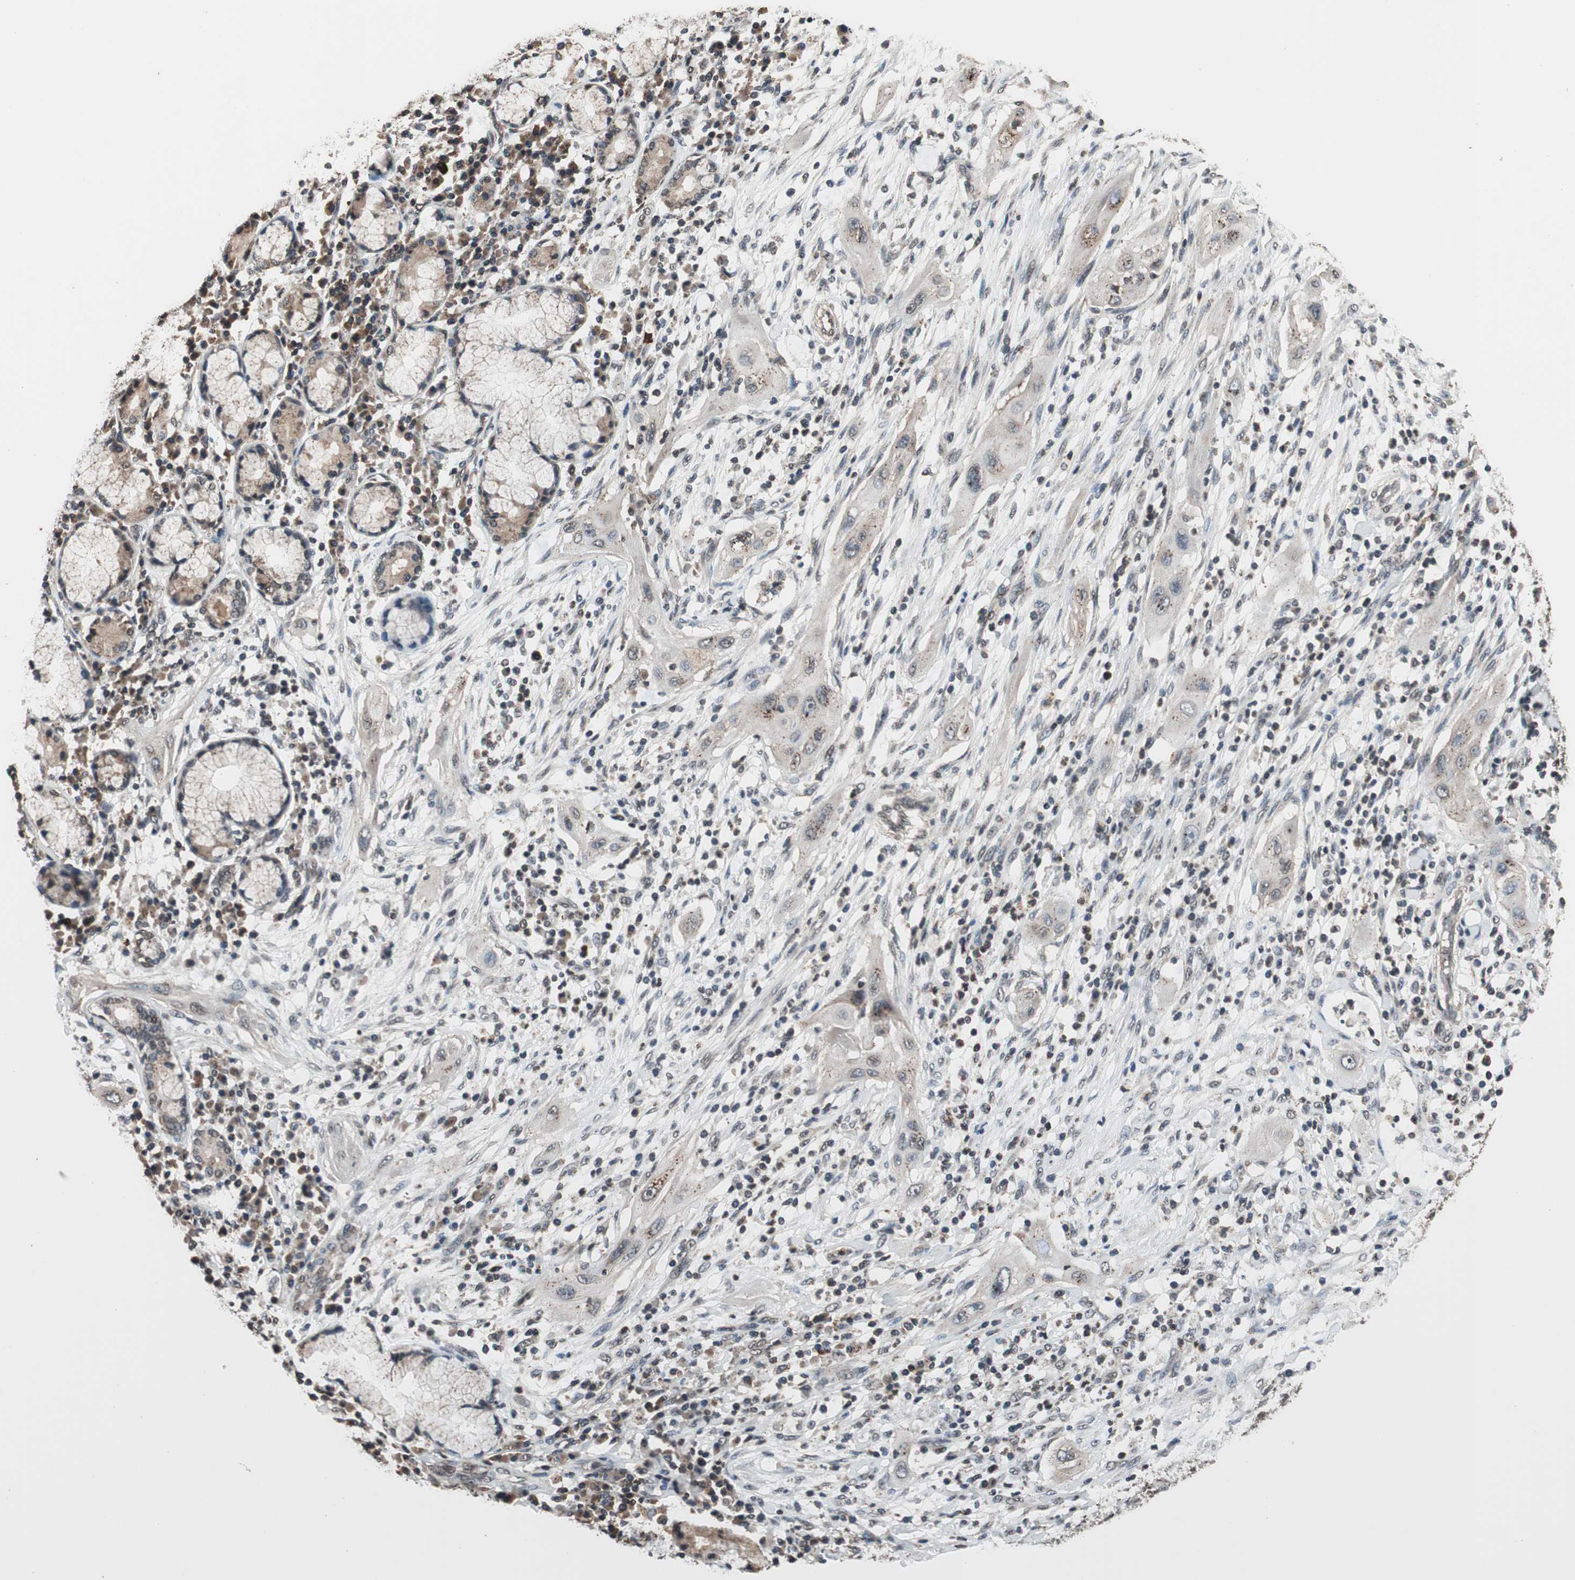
{"staining": {"intensity": "negative", "quantity": "none", "location": "none"}, "tissue": "lung cancer", "cell_type": "Tumor cells", "image_type": "cancer", "snomed": [{"axis": "morphology", "description": "Squamous cell carcinoma, NOS"}, {"axis": "topography", "description": "Lung"}], "caption": "Lung cancer (squamous cell carcinoma) stained for a protein using immunohistochemistry (IHC) reveals no staining tumor cells.", "gene": "RFC1", "patient": {"sex": "female", "age": 47}}